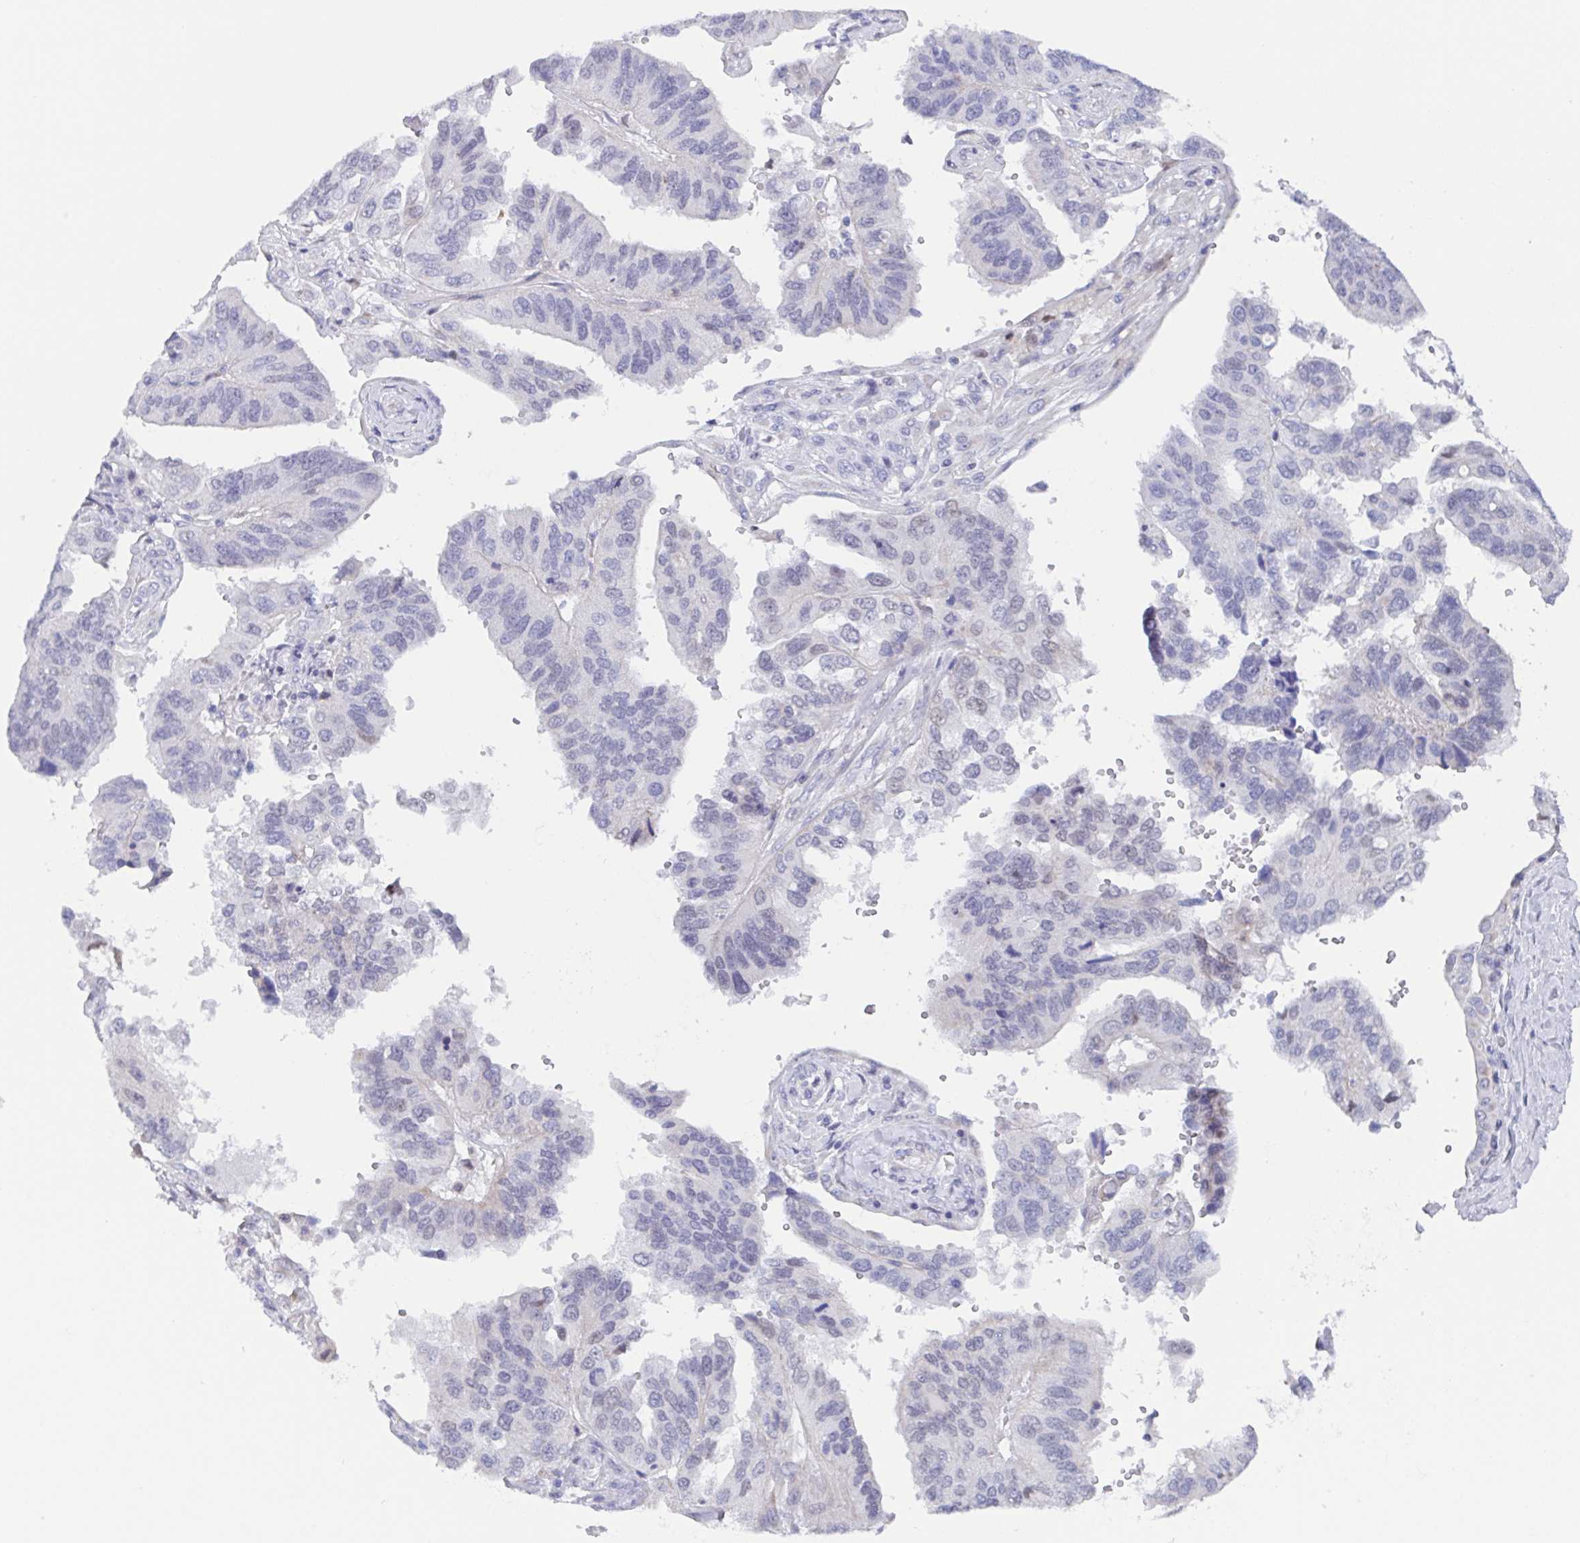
{"staining": {"intensity": "negative", "quantity": "none", "location": "none"}, "tissue": "ovarian cancer", "cell_type": "Tumor cells", "image_type": "cancer", "snomed": [{"axis": "morphology", "description": "Cystadenocarcinoma, serous, NOS"}, {"axis": "topography", "description": "Ovary"}], "caption": "High power microscopy micrograph of an IHC histopathology image of ovarian serous cystadenocarcinoma, revealing no significant positivity in tumor cells.", "gene": "PBOV1", "patient": {"sex": "female", "age": 79}}